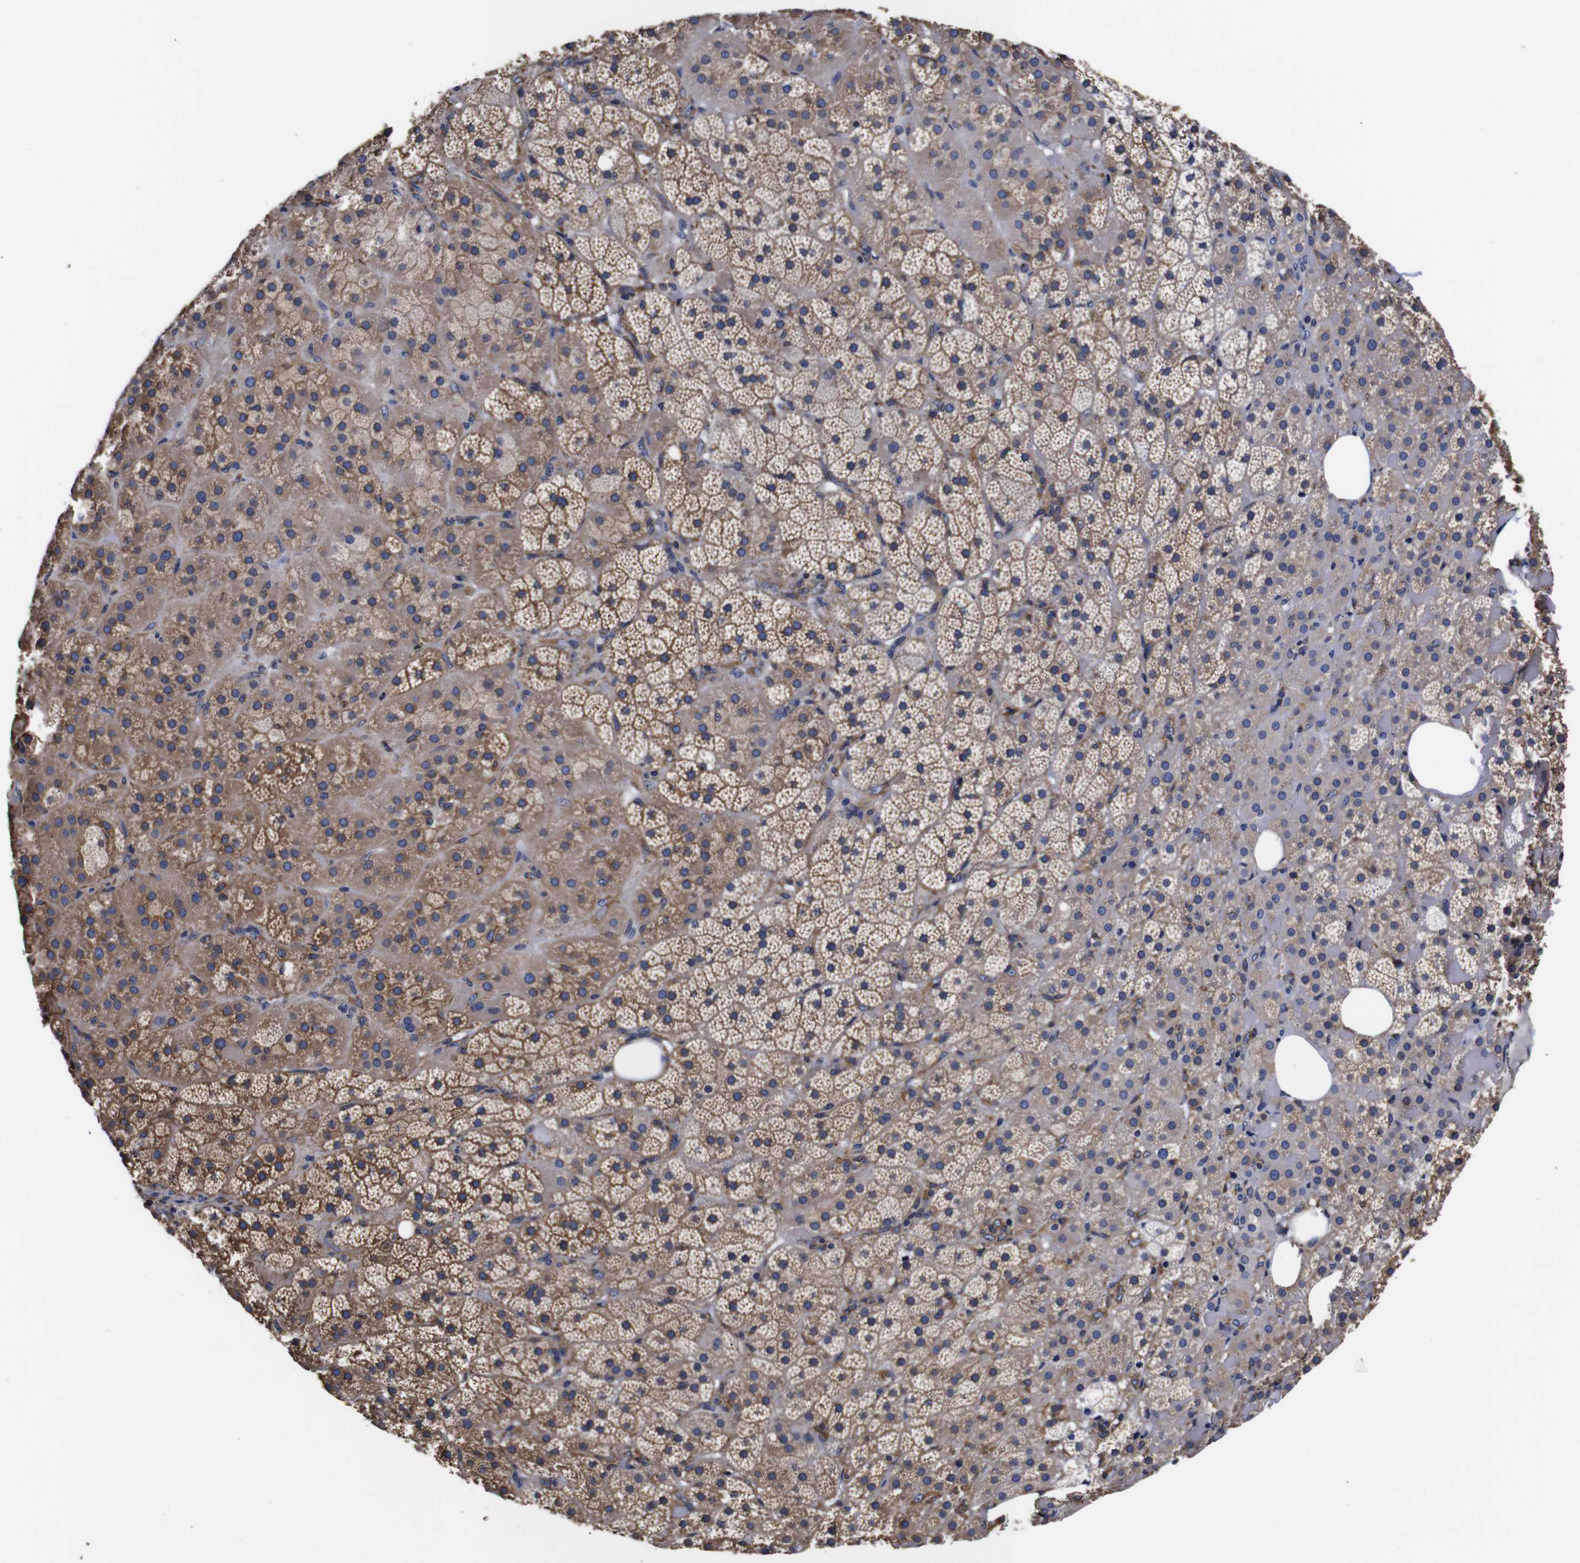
{"staining": {"intensity": "moderate", "quantity": ">75%", "location": "cytoplasmic/membranous"}, "tissue": "adrenal gland", "cell_type": "Glandular cells", "image_type": "normal", "snomed": [{"axis": "morphology", "description": "Normal tissue, NOS"}, {"axis": "topography", "description": "Adrenal gland"}], "caption": "Protein staining of normal adrenal gland reveals moderate cytoplasmic/membranous staining in about >75% of glandular cells. (Brightfield microscopy of DAB IHC at high magnification).", "gene": "PPIB", "patient": {"sex": "female", "age": 59}}